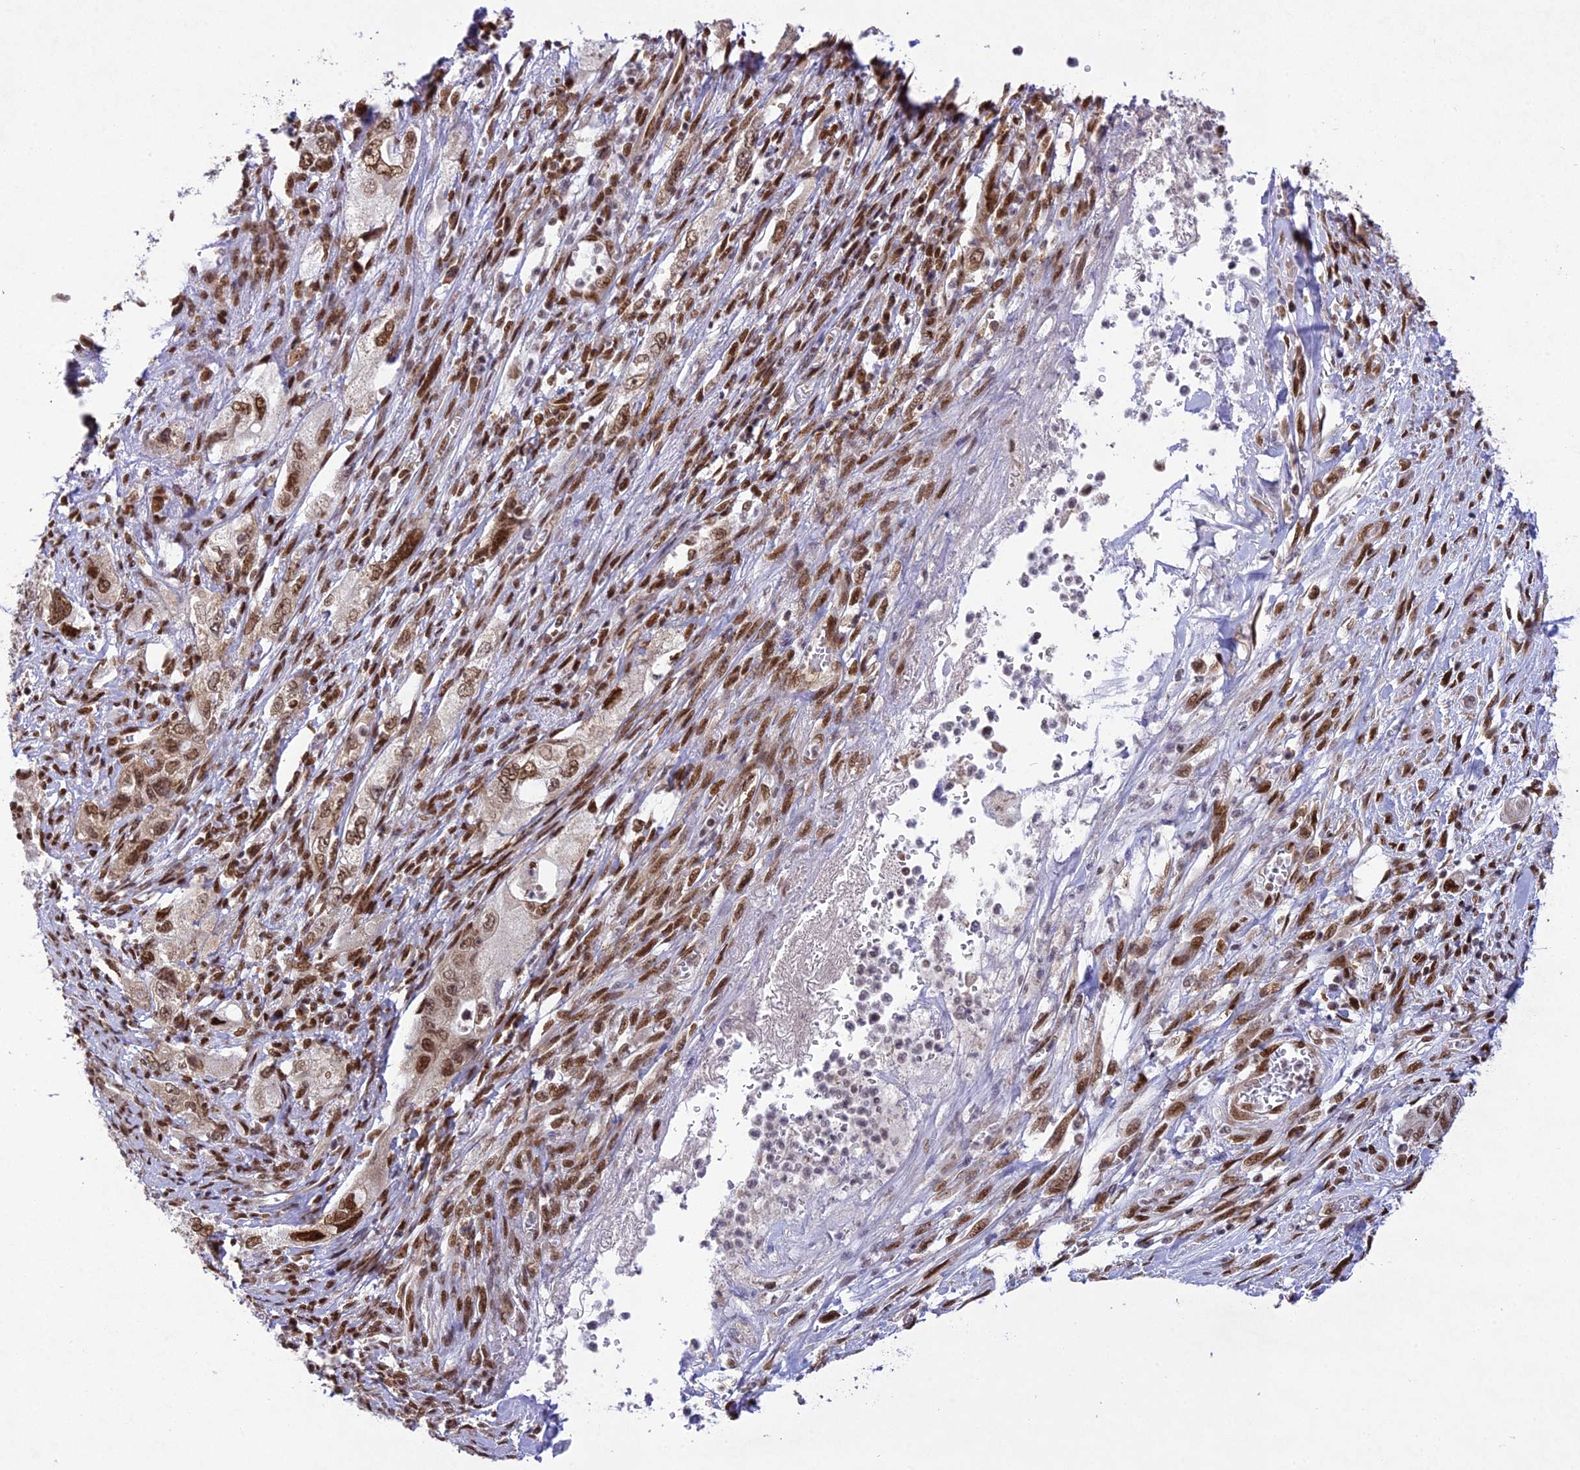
{"staining": {"intensity": "strong", "quantity": "25%-75%", "location": "nuclear"}, "tissue": "pancreatic cancer", "cell_type": "Tumor cells", "image_type": "cancer", "snomed": [{"axis": "morphology", "description": "Adenocarcinoma, NOS"}, {"axis": "topography", "description": "Pancreas"}], "caption": "Strong nuclear staining is seen in about 25%-75% of tumor cells in pancreatic cancer.", "gene": "DDX1", "patient": {"sex": "female", "age": 73}}